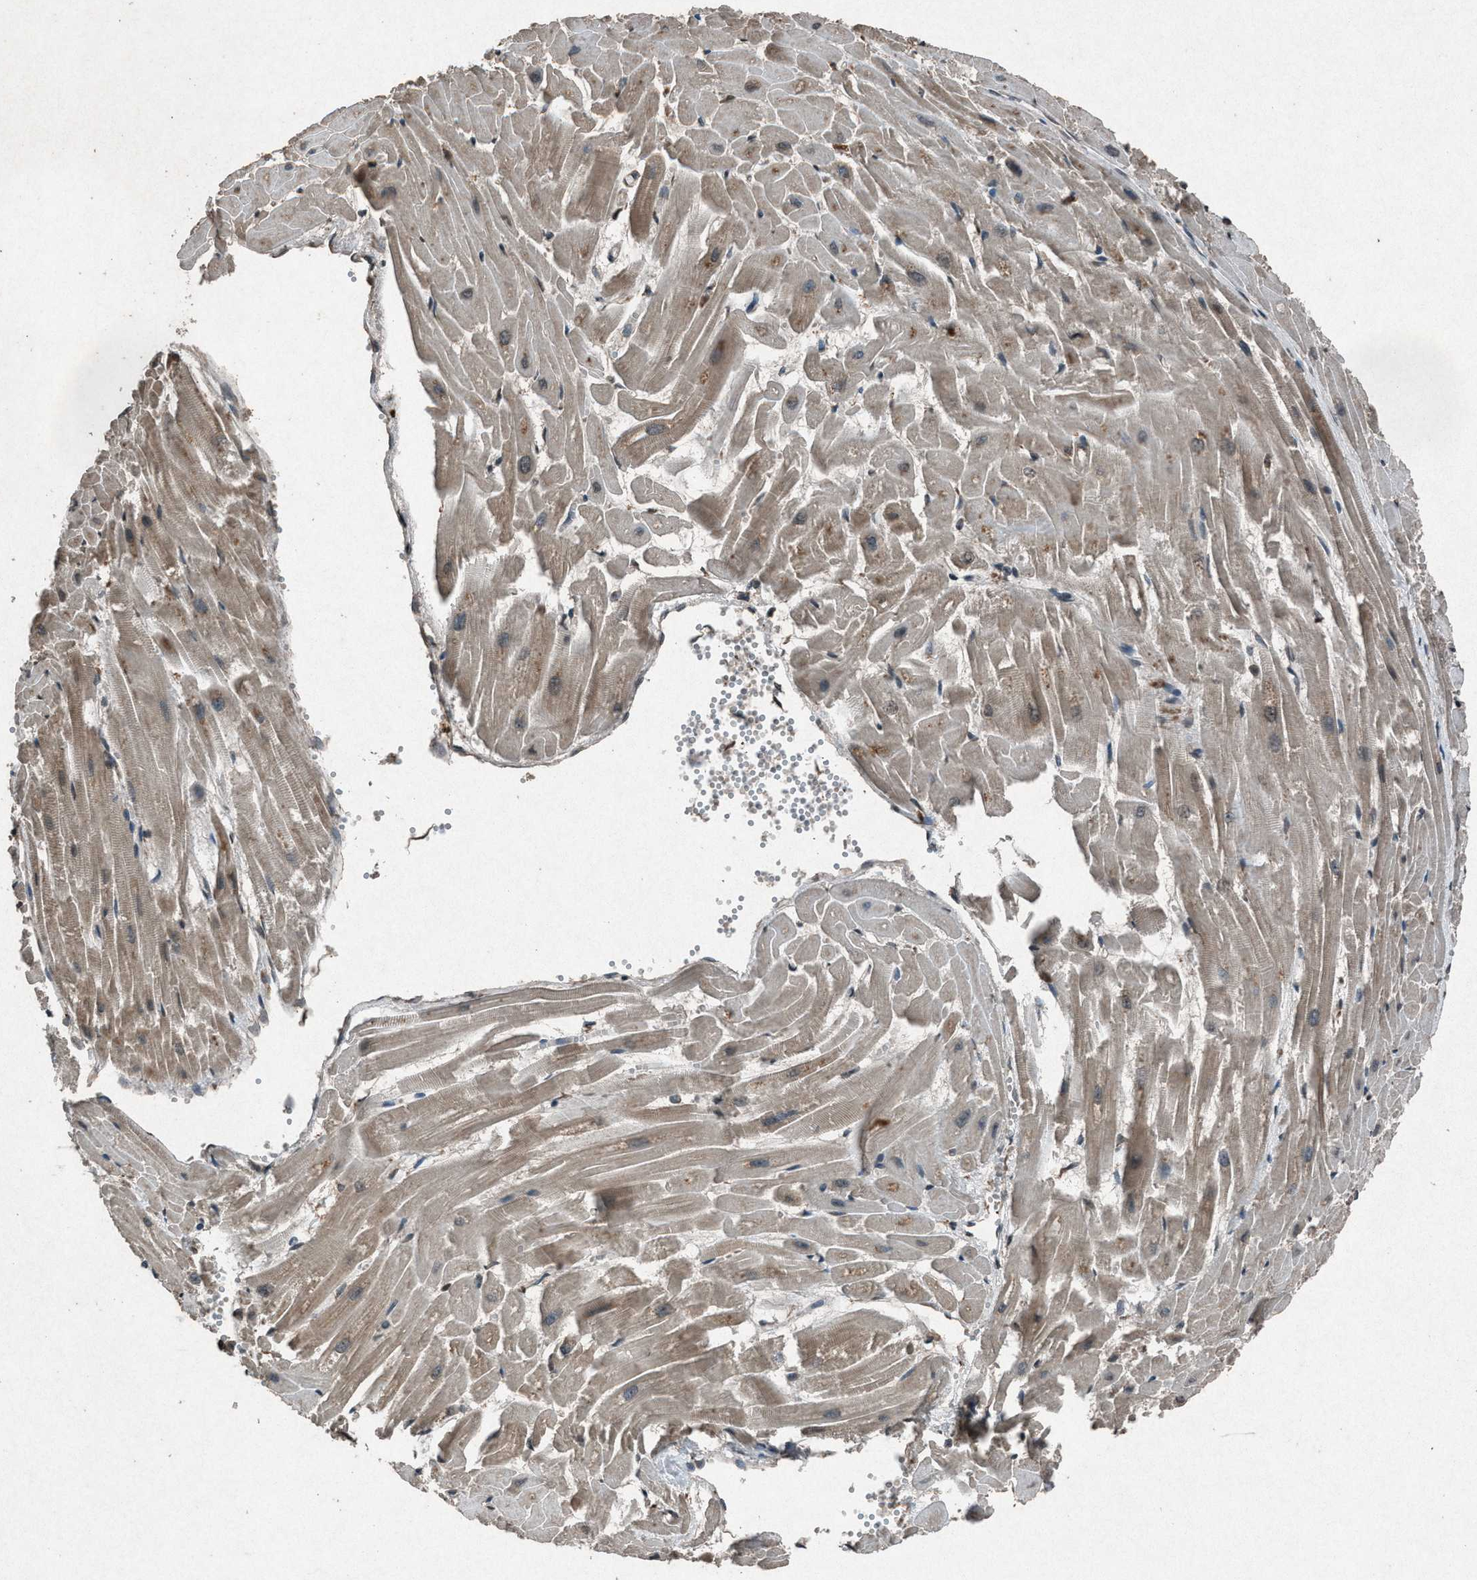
{"staining": {"intensity": "weak", "quantity": ">75%", "location": "cytoplasmic/membranous"}, "tissue": "heart muscle", "cell_type": "Cardiomyocytes", "image_type": "normal", "snomed": [{"axis": "morphology", "description": "Normal tissue, NOS"}, {"axis": "topography", "description": "Heart"}], "caption": "Normal heart muscle was stained to show a protein in brown. There is low levels of weak cytoplasmic/membranous staining in approximately >75% of cardiomyocytes.", "gene": "CALR", "patient": {"sex": "female", "age": 19}}